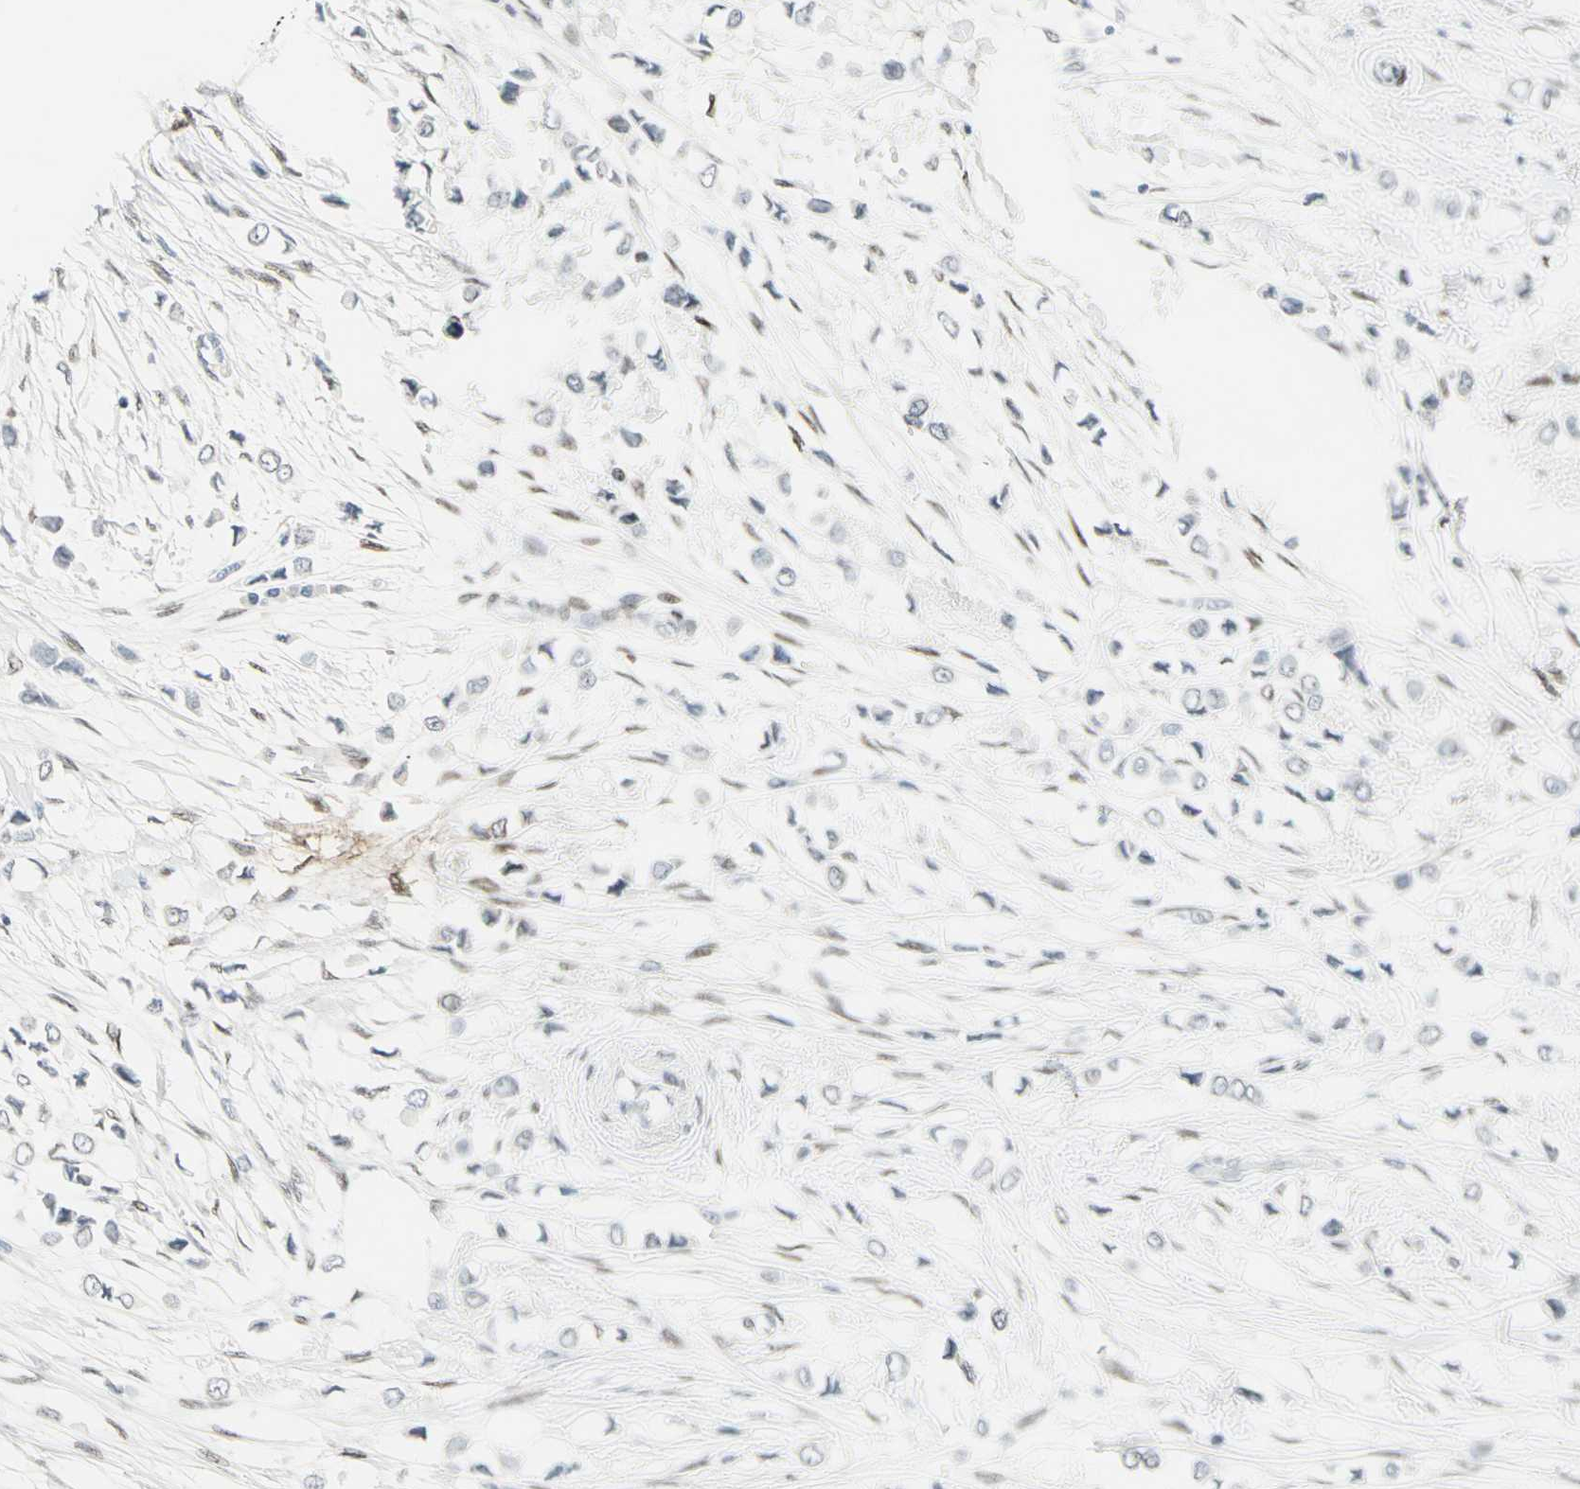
{"staining": {"intensity": "negative", "quantity": "none", "location": "none"}, "tissue": "breast cancer", "cell_type": "Tumor cells", "image_type": "cancer", "snomed": [{"axis": "morphology", "description": "Lobular carcinoma"}, {"axis": "topography", "description": "Breast"}], "caption": "Human lobular carcinoma (breast) stained for a protein using IHC demonstrates no staining in tumor cells.", "gene": "MEIS2", "patient": {"sex": "female", "age": 51}}